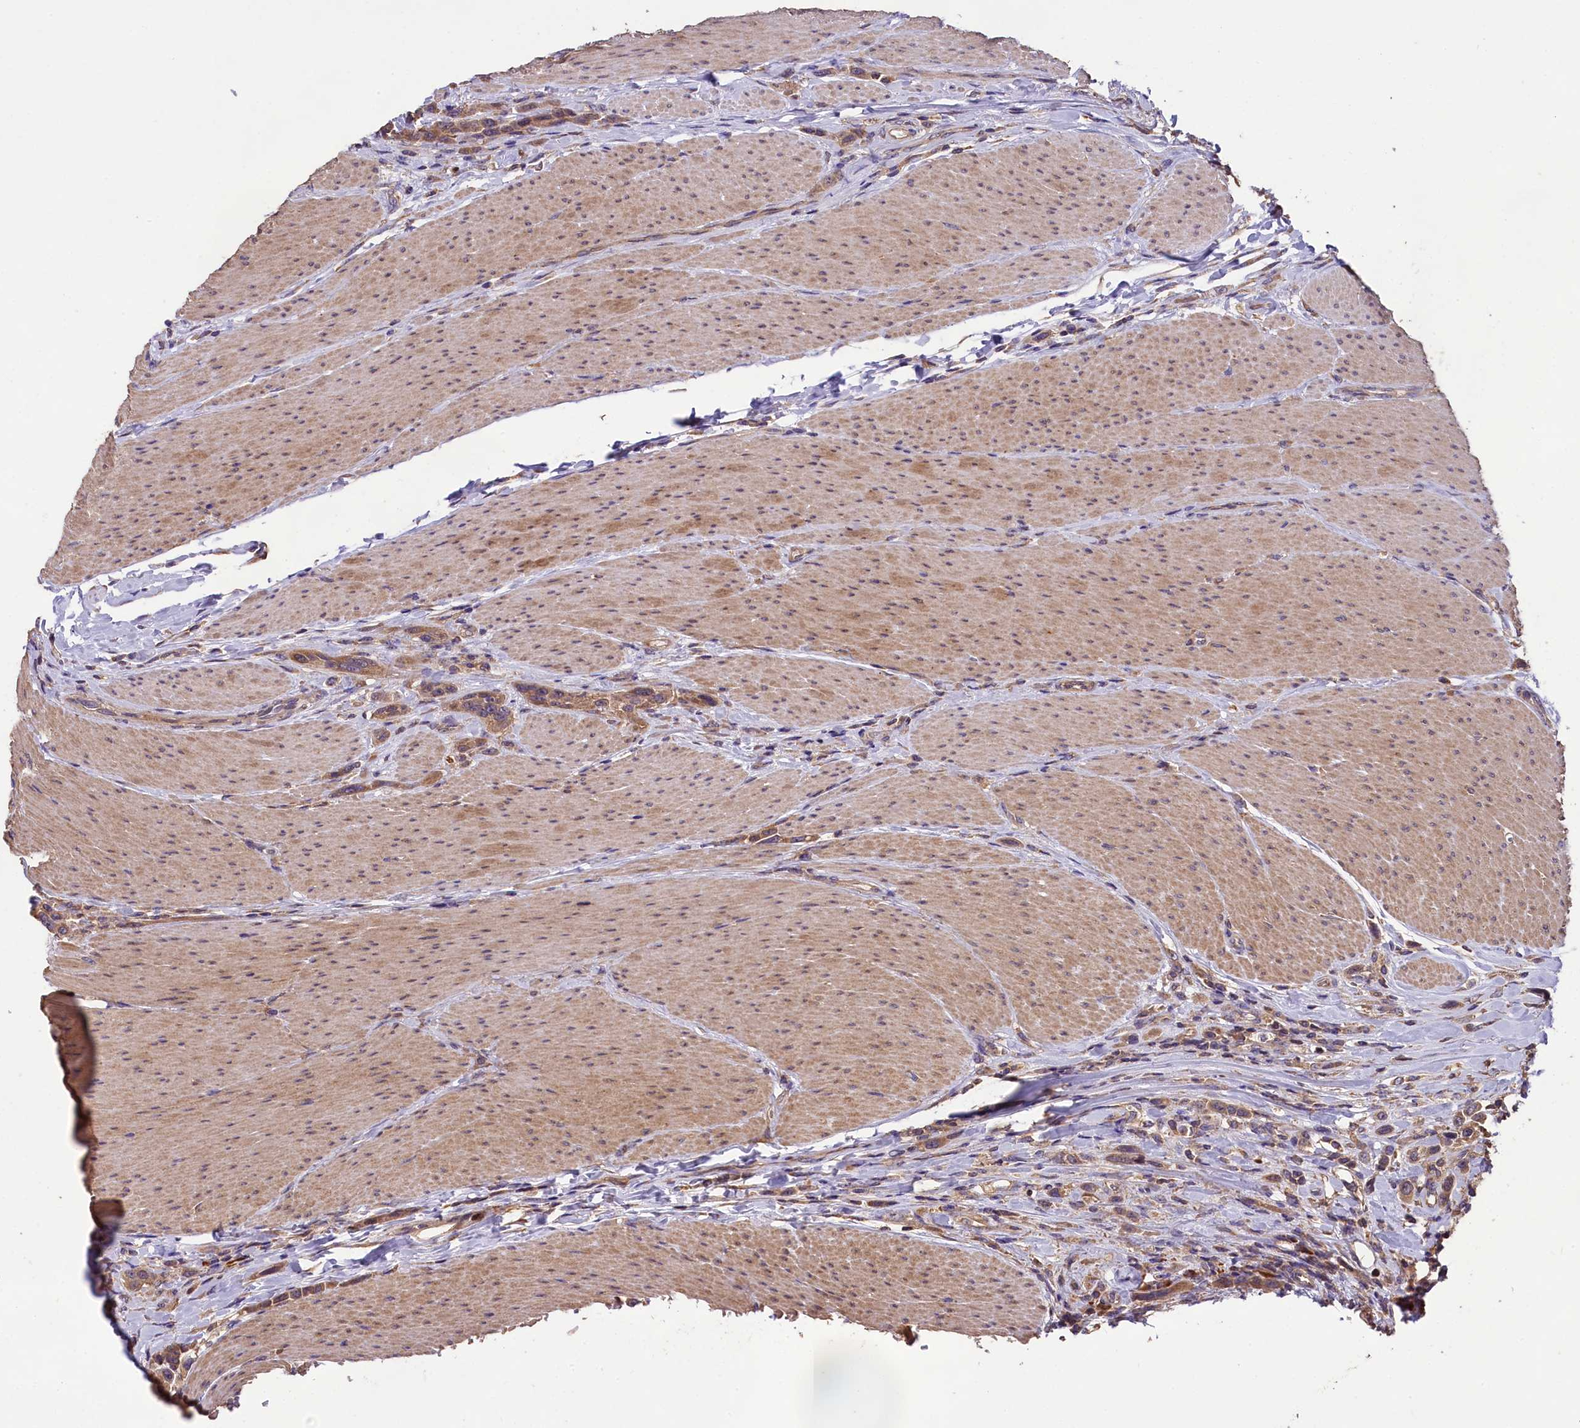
{"staining": {"intensity": "moderate", "quantity": ">75%", "location": "cytoplasmic/membranous"}, "tissue": "urothelial cancer", "cell_type": "Tumor cells", "image_type": "cancer", "snomed": [{"axis": "morphology", "description": "Urothelial carcinoma, High grade"}, {"axis": "topography", "description": "Urinary bladder"}], "caption": "High-grade urothelial carcinoma stained for a protein (brown) demonstrates moderate cytoplasmic/membranous positive staining in about >75% of tumor cells.", "gene": "ENKD1", "patient": {"sex": "male", "age": 50}}